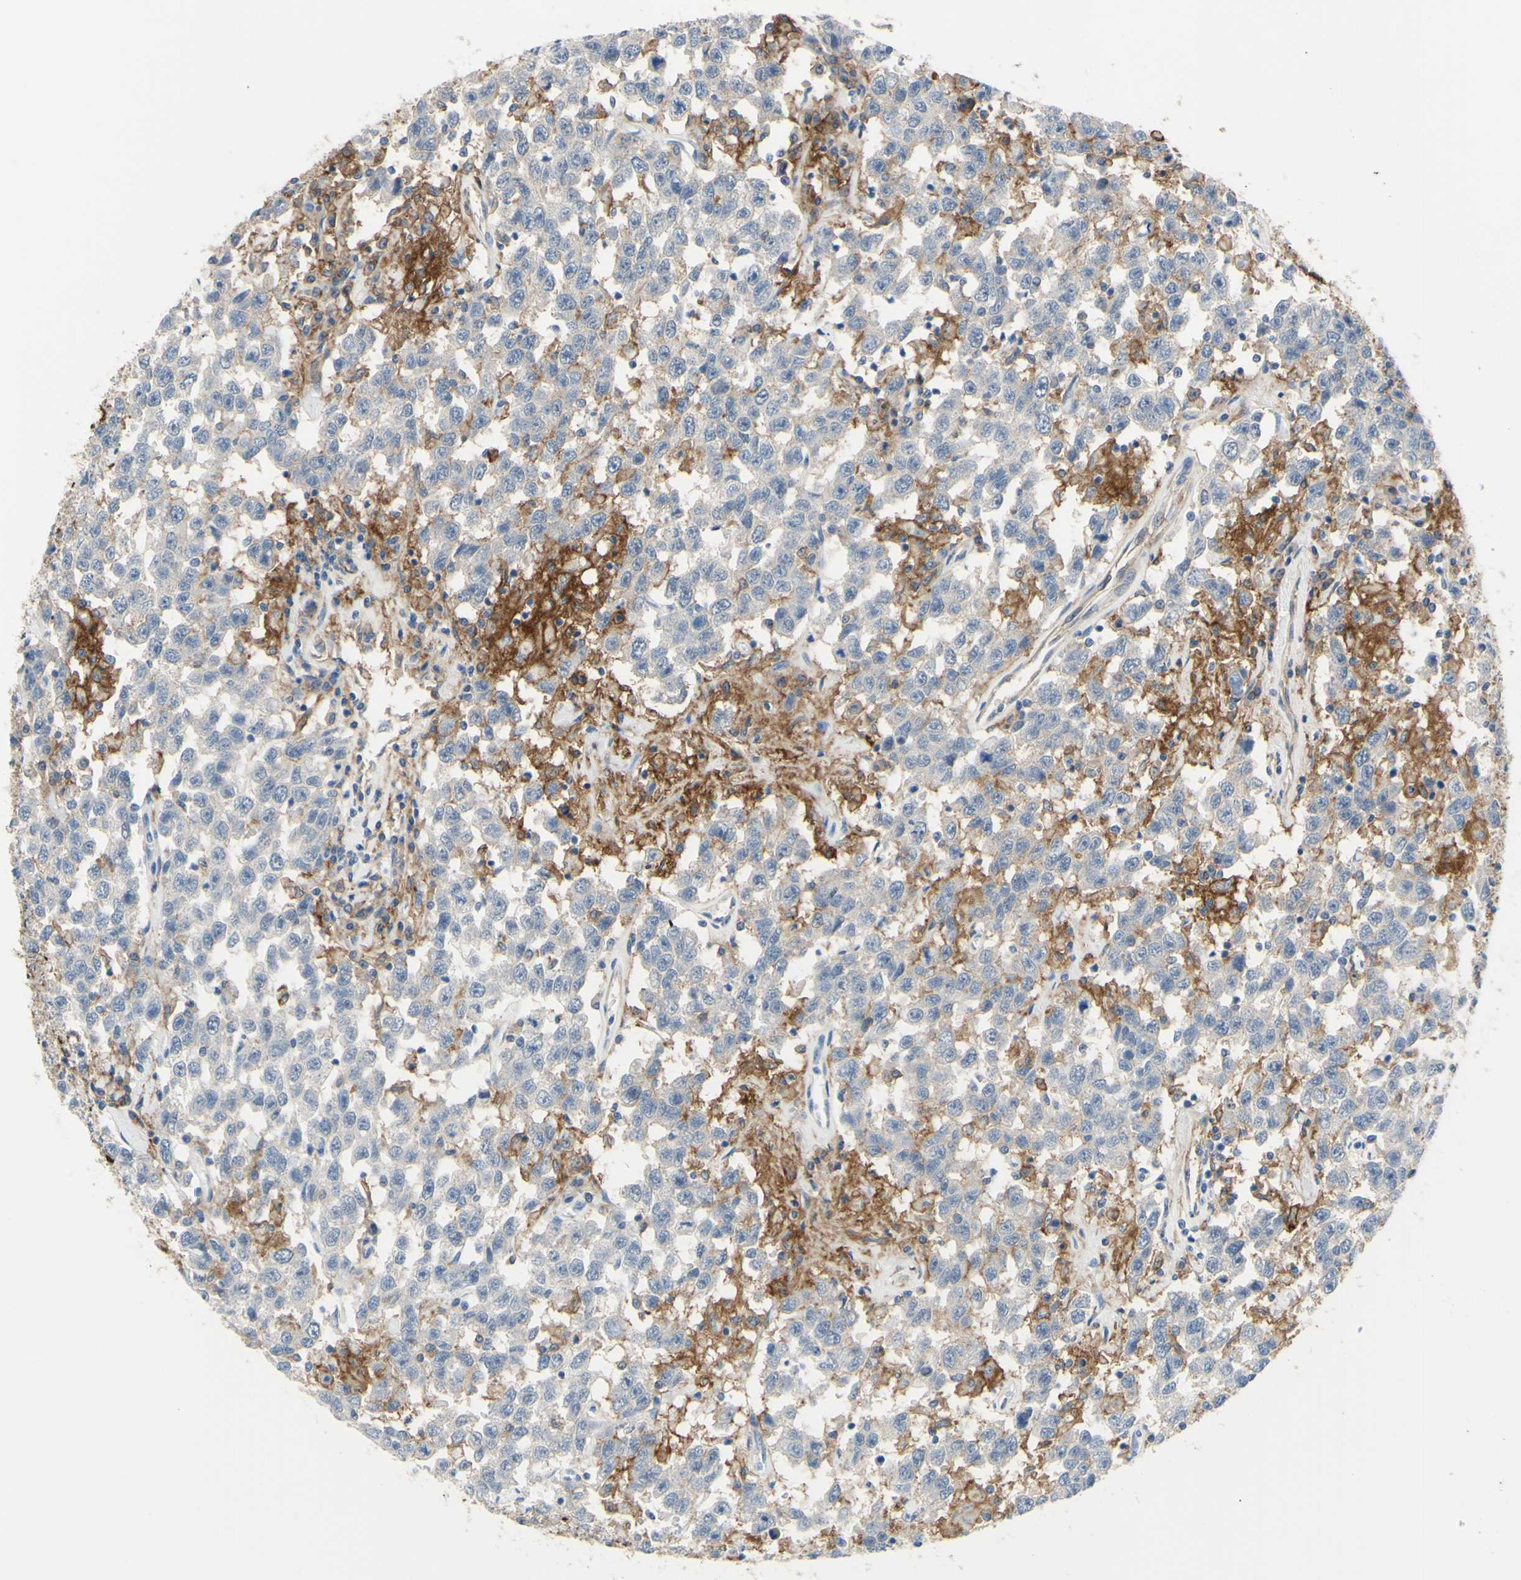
{"staining": {"intensity": "negative", "quantity": "none", "location": "none"}, "tissue": "testis cancer", "cell_type": "Tumor cells", "image_type": "cancer", "snomed": [{"axis": "morphology", "description": "Seminoma, NOS"}, {"axis": "topography", "description": "Testis"}], "caption": "Testis seminoma was stained to show a protein in brown. There is no significant expression in tumor cells.", "gene": "FCGR2A", "patient": {"sex": "male", "age": 41}}